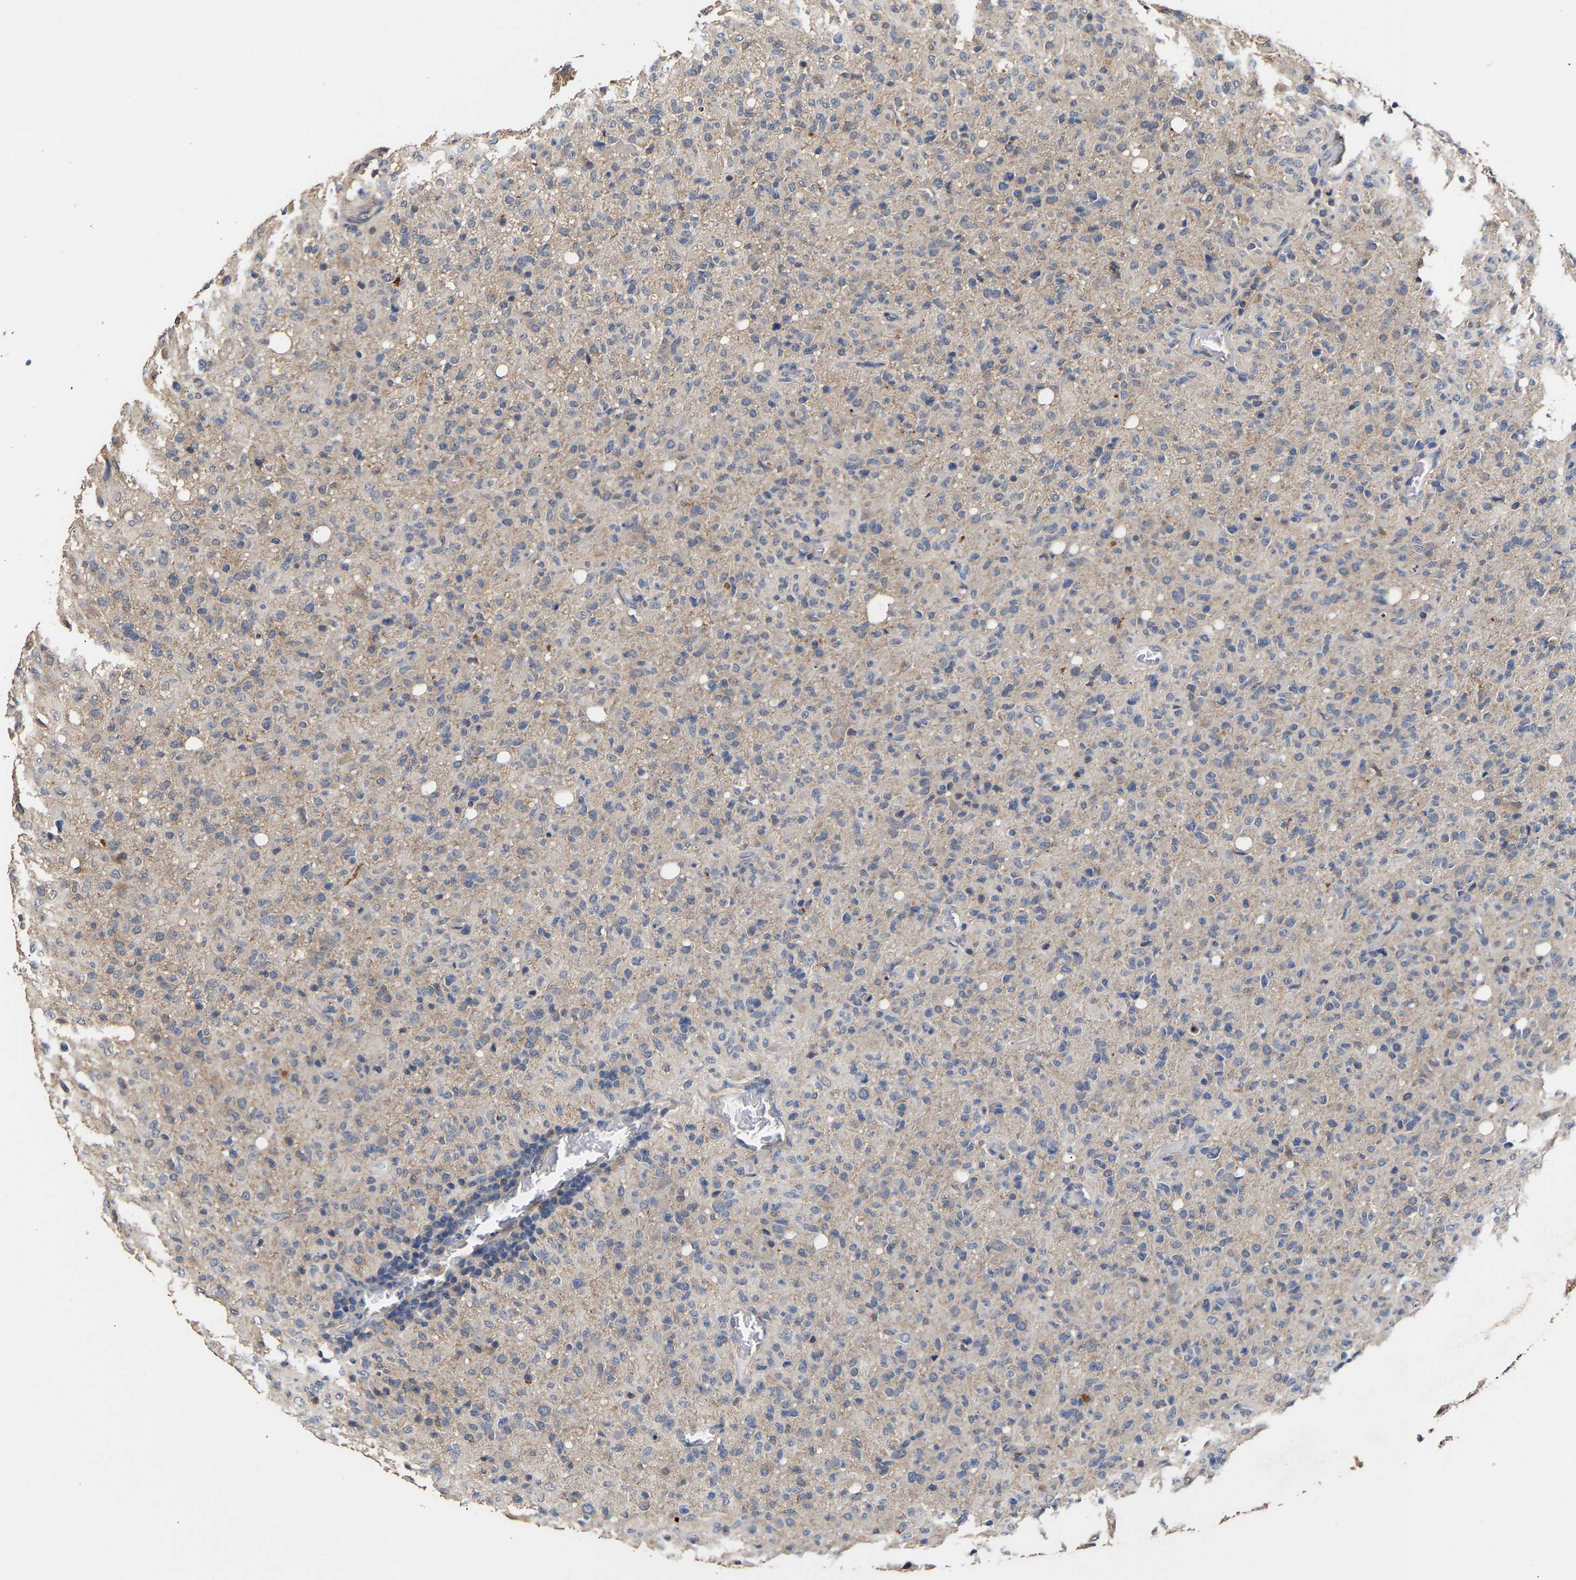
{"staining": {"intensity": "negative", "quantity": "none", "location": "none"}, "tissue": "glioma", "cell_type": "Tumor cells", "image_type": "cancer", "snomed": [{"axis": "morphology", "description": "Glioma, malignant, High grade"}, {"axis": "topography", "description": "Brain"}], "caption": "This is an IHC micrograph of glioma. There is no positivity in tumor cells.", "gene": "ZNF26", "patient": {"sex": "female", "age": 57}}